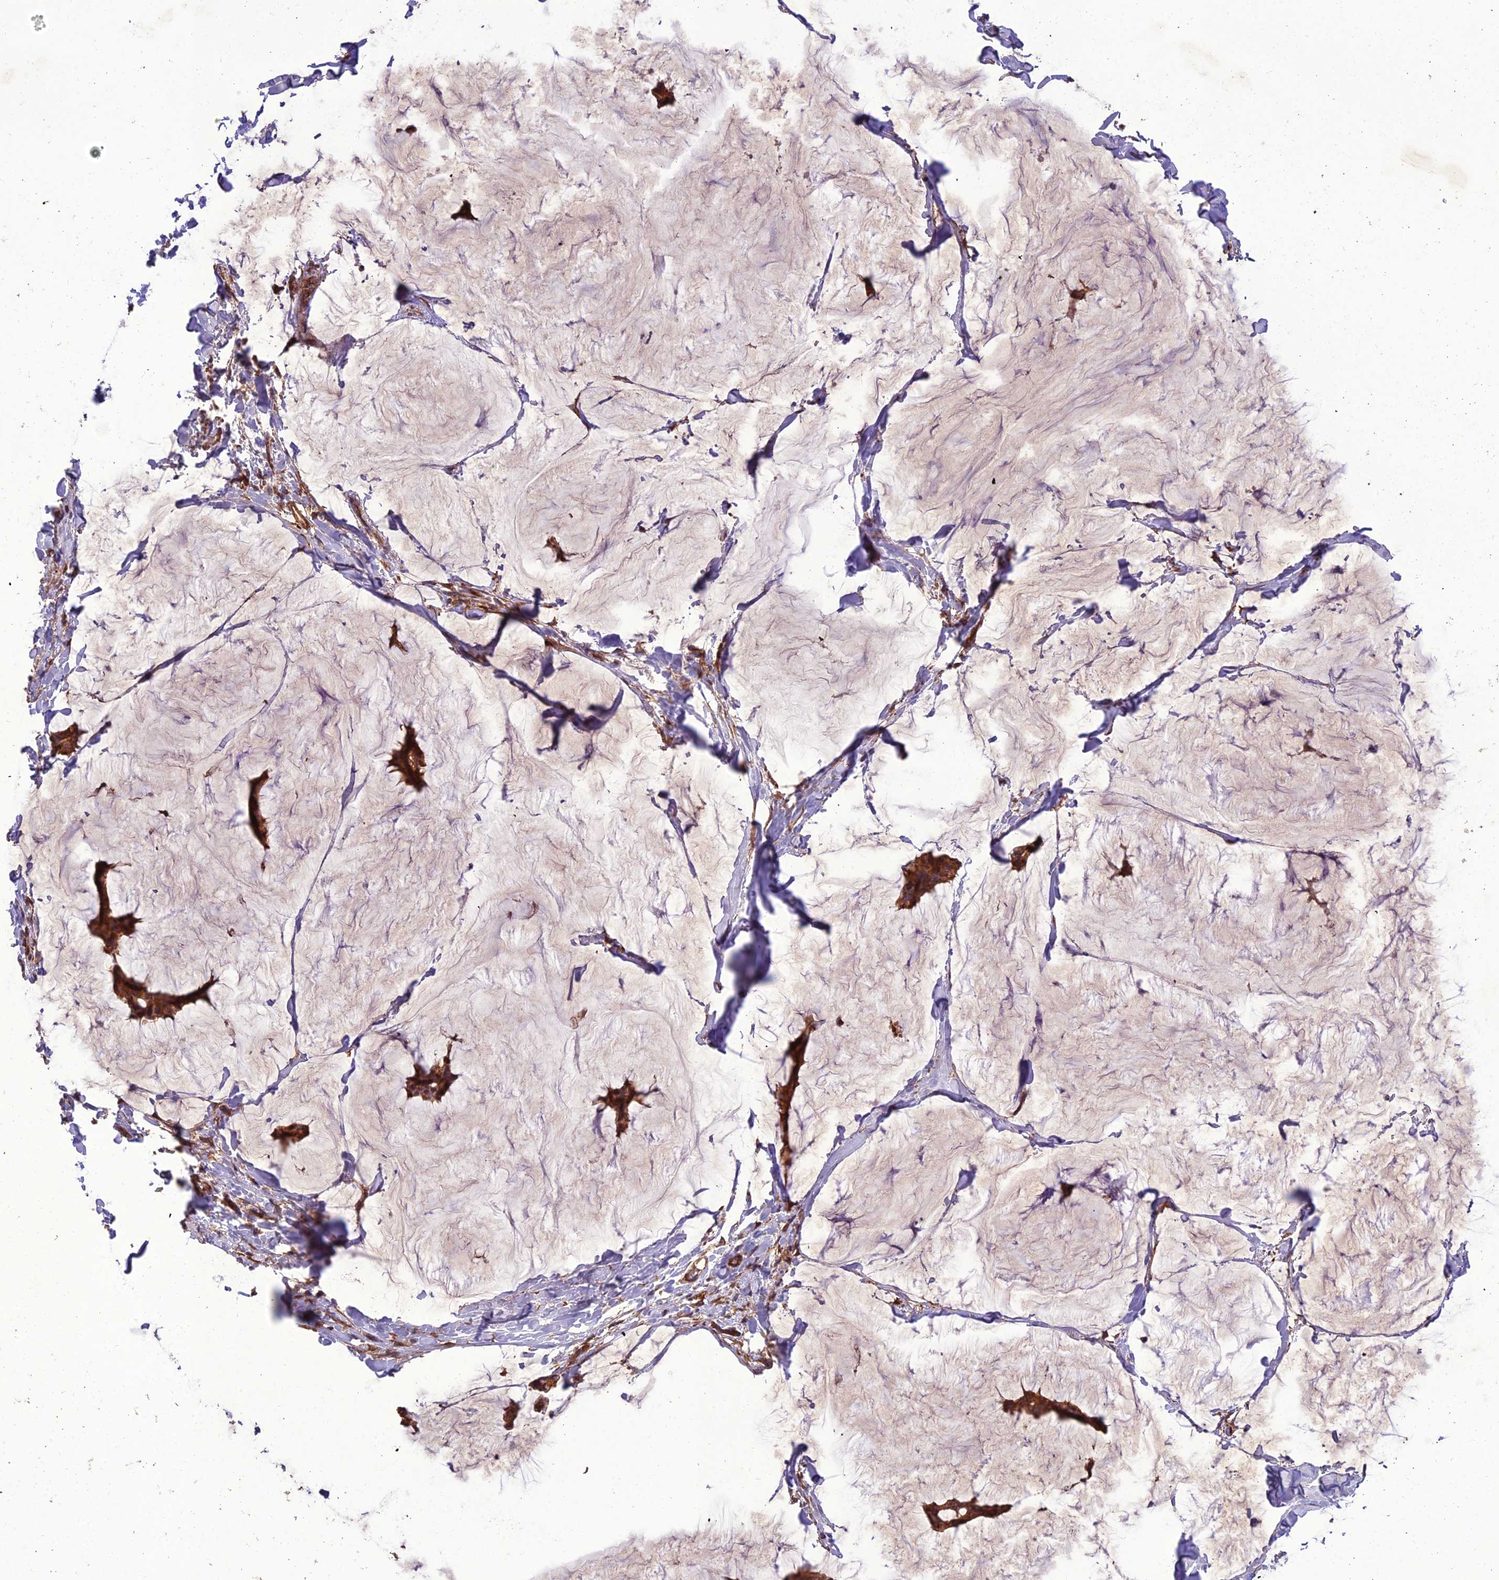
{"staining": {"intensity": "moderate", "quantity": ">75%", "location": "cytoplasmic/membranous"}, "tissue": "breast cancer", "cell_type": "Tumor cells", "image_type": "cancer", "snomed": [{"axis": "morphology", "description": "Duct carcinoma"}, {"axis": "topography", "description": "Breast"}], "caption": "Immunohistochemistry micrograph of human breast cancer stained for a protein (brown), which reveals medium levels of moderate cytoplasmic/membranous expression in approximately >75% of tumor cells.", "gene": "CENPL", "patient": {"sex": "female", "age": 93}}